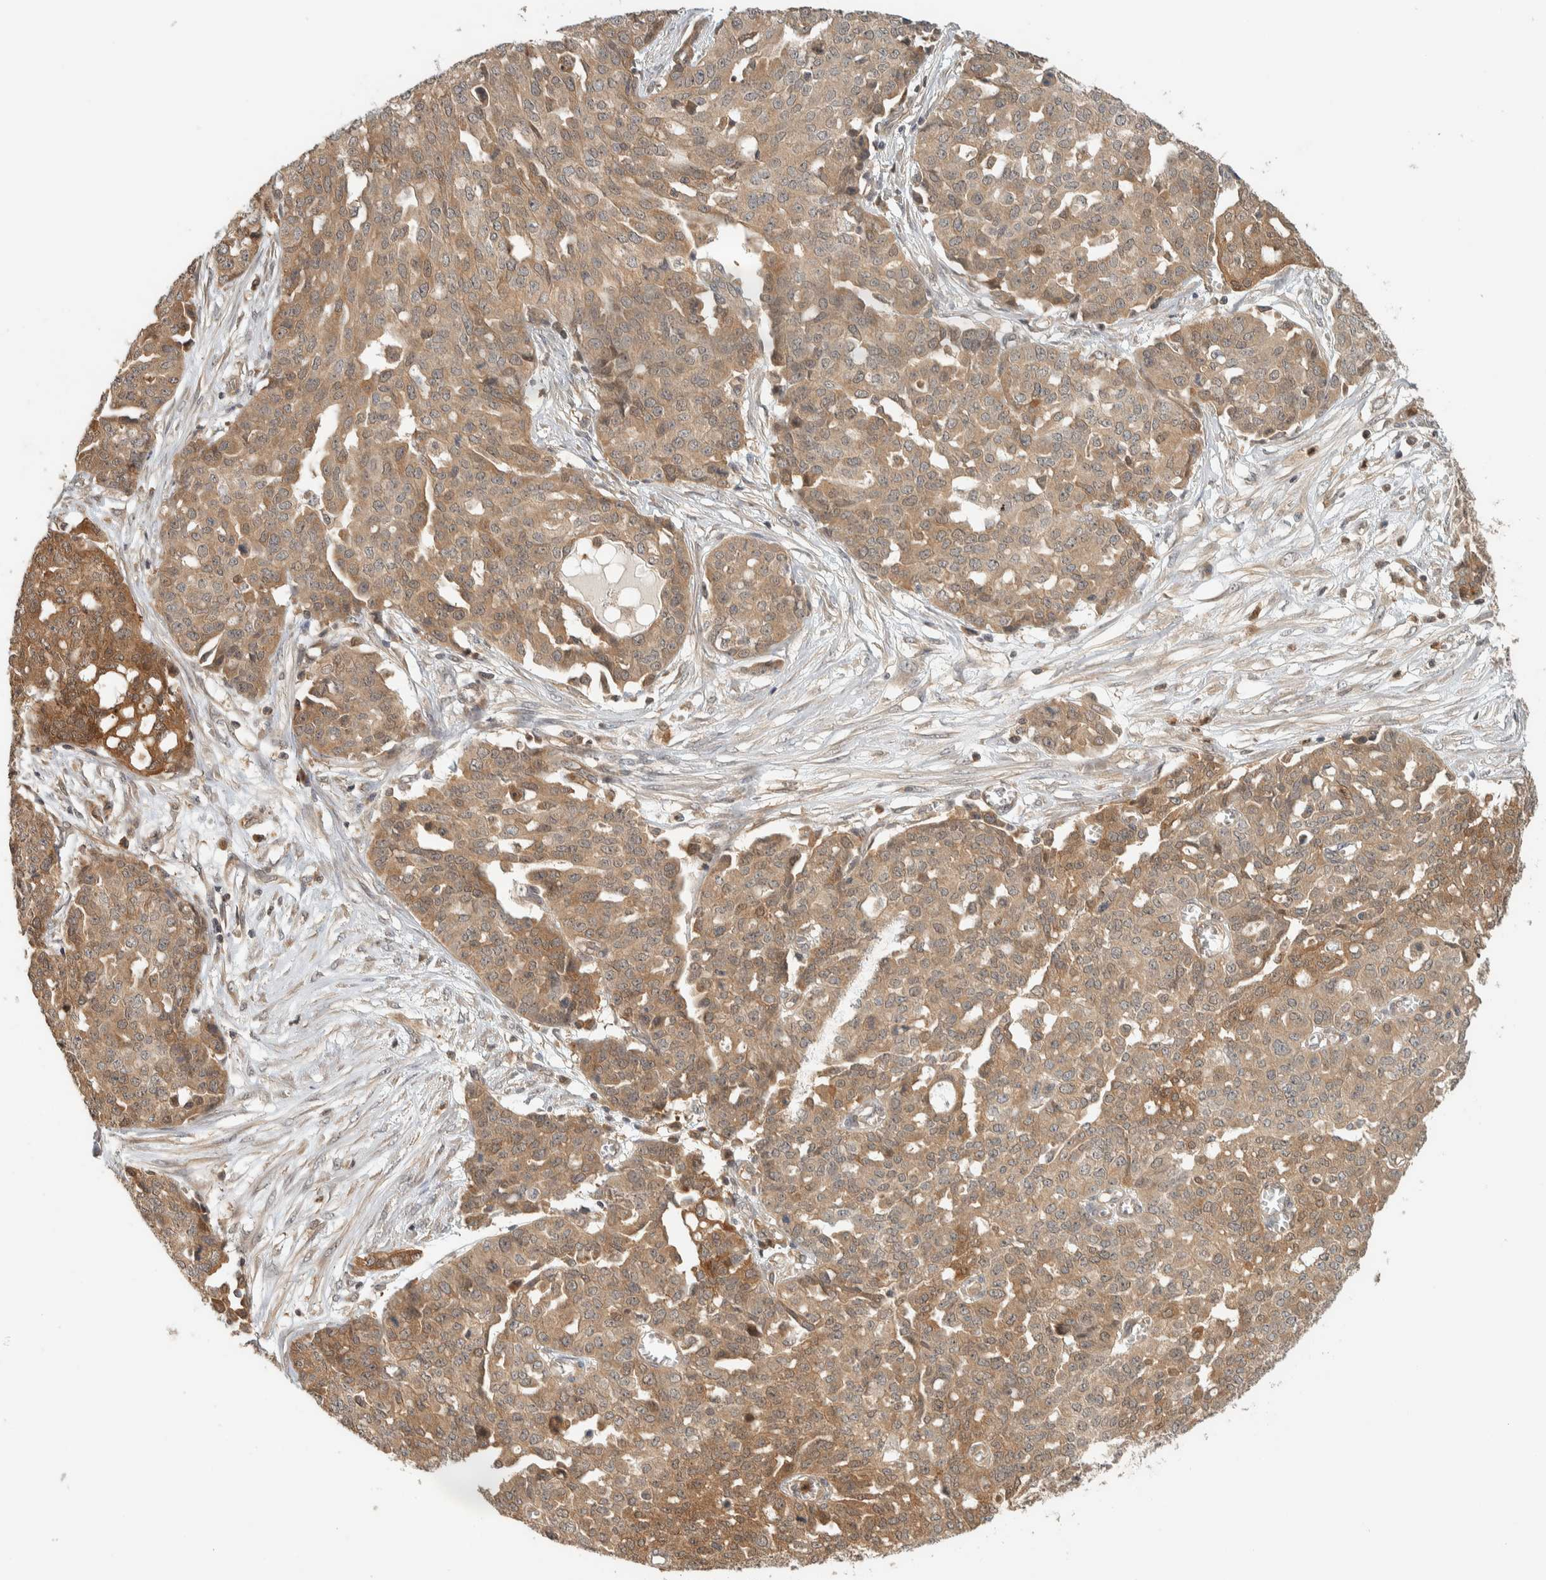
{"staining": {"intensity": "moderate", "quantity": ">75%", "location": "cytoplasmic/membranous"}, "tissue": "ovarian cancer", "cell_type": "Tumor cells", "image_type": "cancer", "snomed": [{"axis": "morphology", "description": "Cystadenocarcinoma, serous, NOS"}, {"axis": "topography", "description": "Soft tissue"}, {"axis": "topography", "description": "Ovary"}], "caption": "Protein expression analysis of serous cystadenocarcinoma (ovarian) reveals moderate cytoplasmic/membranous positivity in about >75% of tumor cells.", "gene": "ADSS2", "patient": {"sex": "female", "age": 57}}